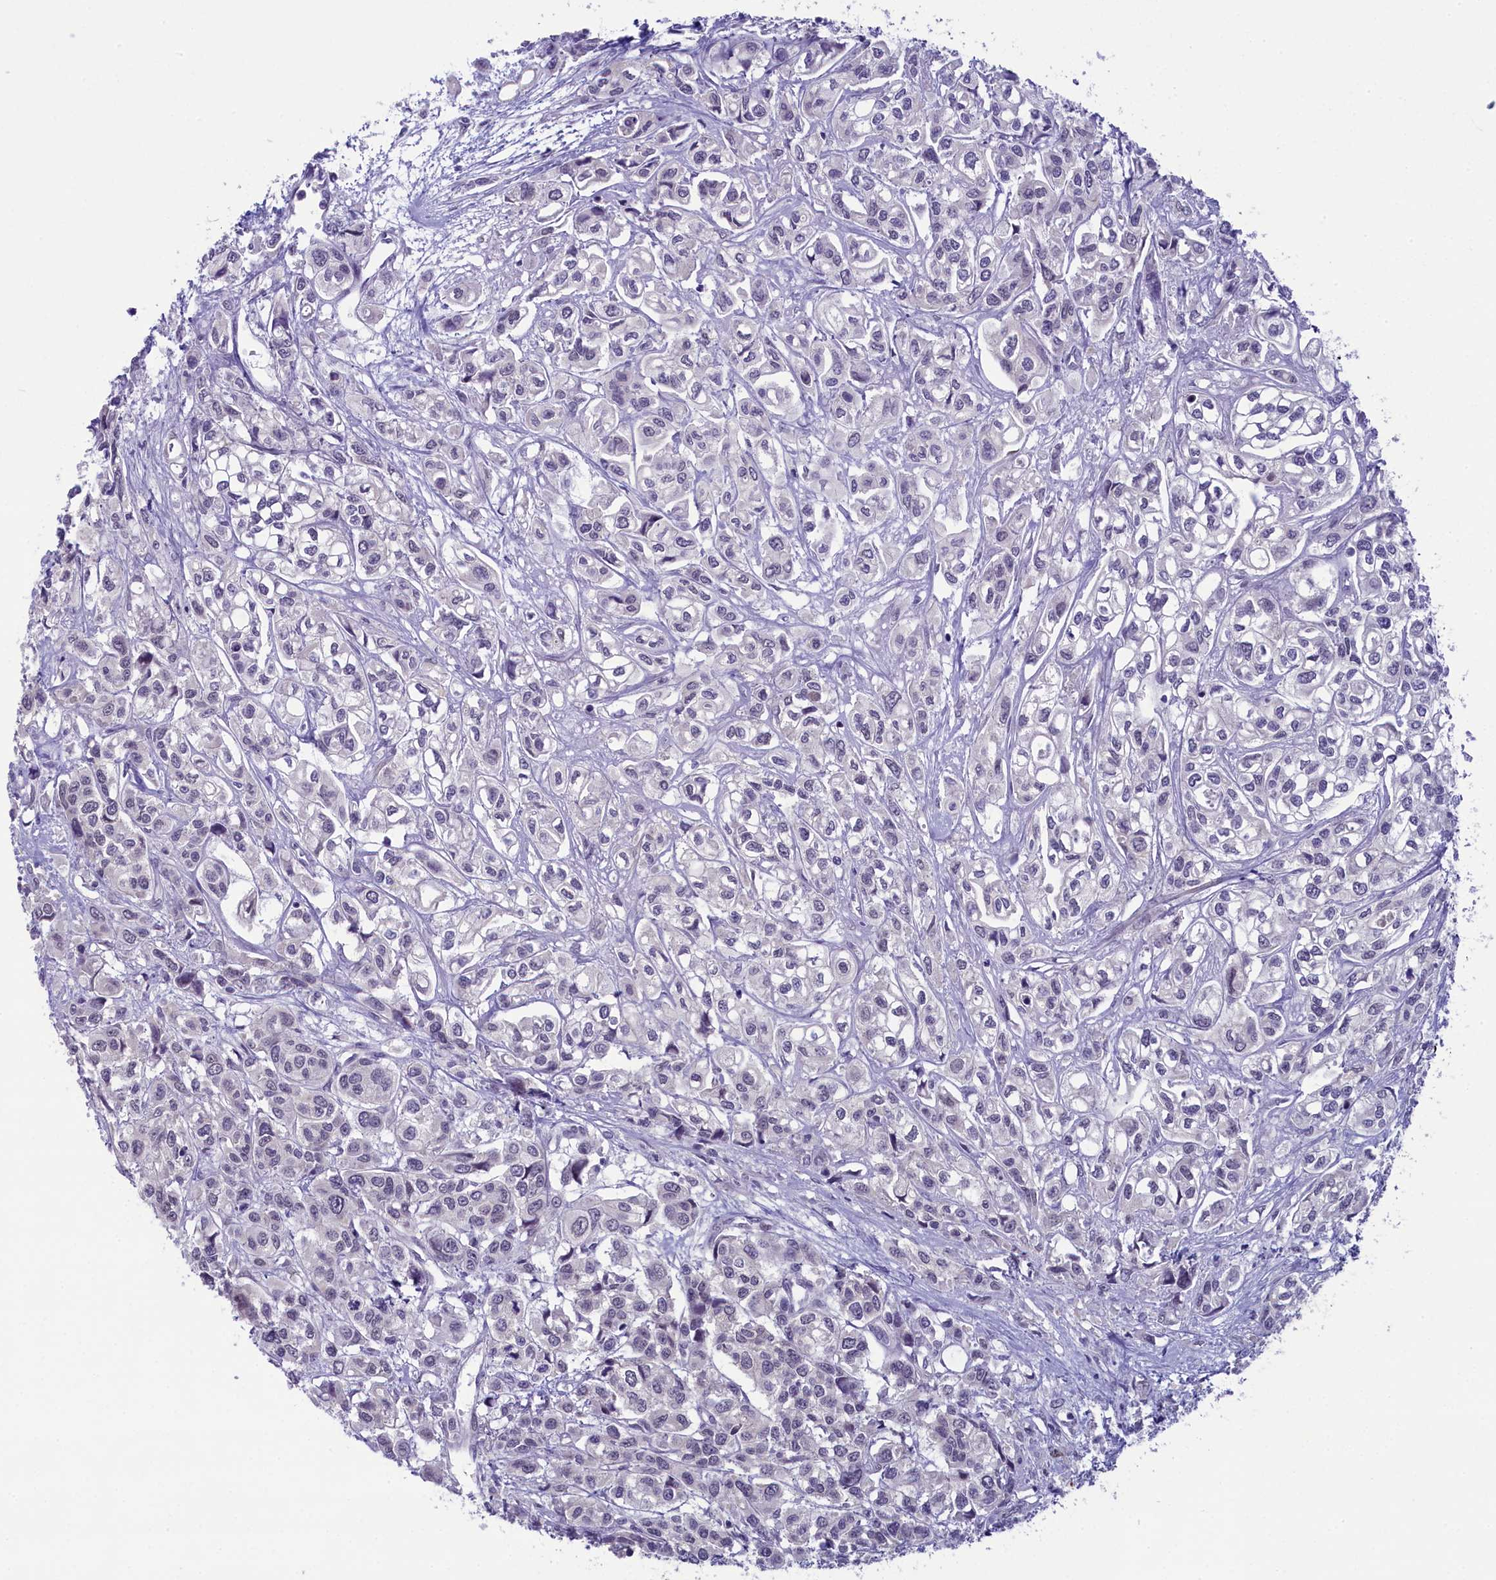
{"staining": {"intensity": "negative", "quantity": "none", "location": "none"}, "tissue": "urothelial cancer", "cell_type": "Tumor cells", "image_type": "cancer", "snomed": [{"axis": "morphology", "description": "Urothelial carcinoma, High grade"}, {"axis": "topography", "description": "Urinary bladder"}], "caption": "DAB (3,3'-diaminobenzidine) immunohistochemical staining of urothelial cancer displays no significant positivity in tumor cells.", "gene": "CRAMP1", "patient": {"sex": "male", "age": 67}}